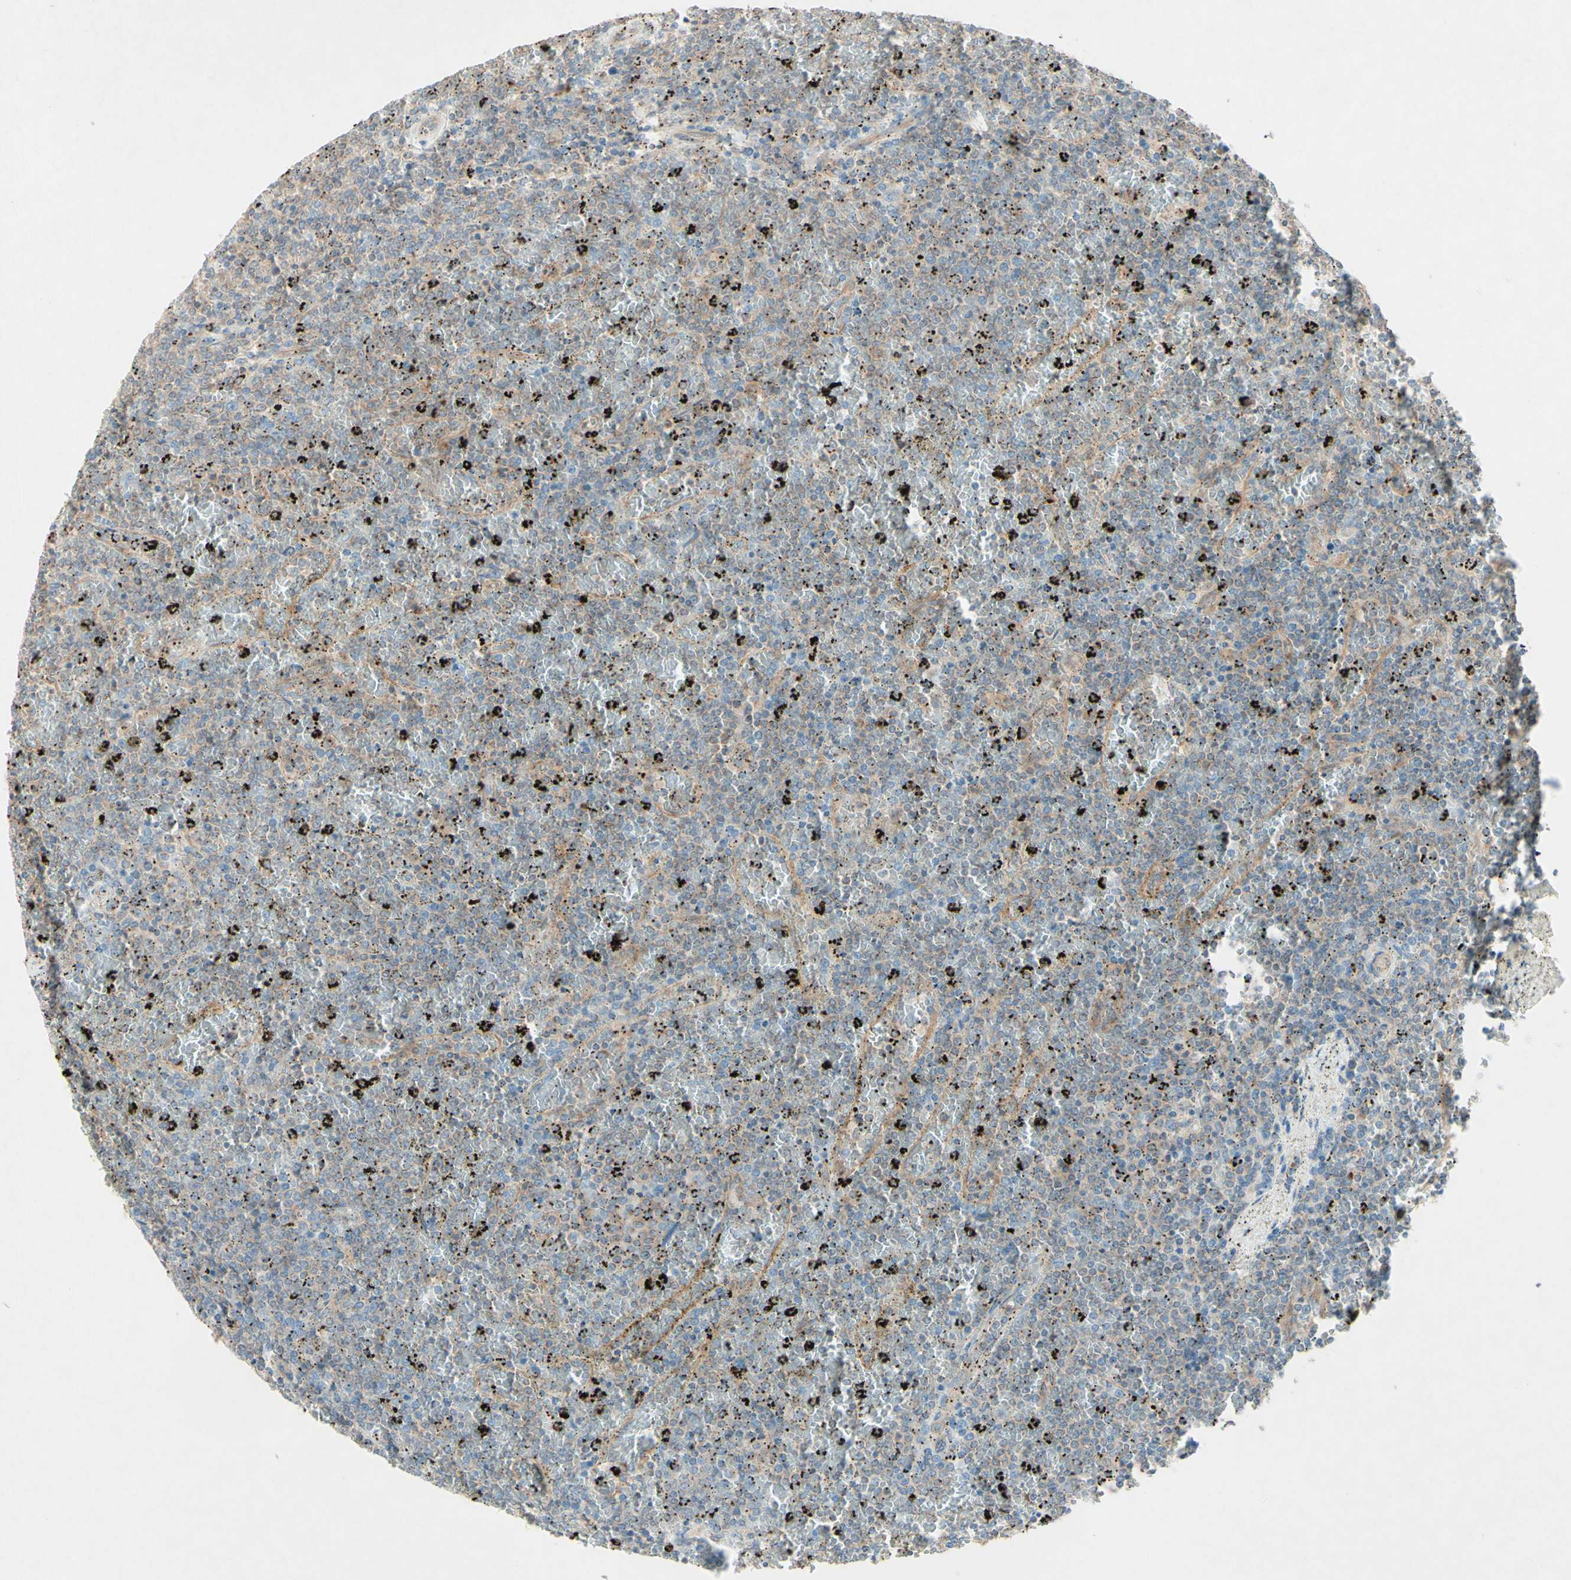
{"staining": {"intensity": "weak", "quantity": "<25%", "location": "cytoplasmic/membranous"}, "tissue": "lymphoma", "cell_type": "Tumor cells", "image_type": "cancer", "snomed": [{"axis": "morphology", "description": "Malignant lymphoma, non-Hodgkin's type, Low grade"}, {"axis": "topography", "description": "Spleen"}], "caption": "Tumor cells show no significant positivity in lymphoma.", "gene": "MTM1", "patient": {"sex": "female", "age": 77}}